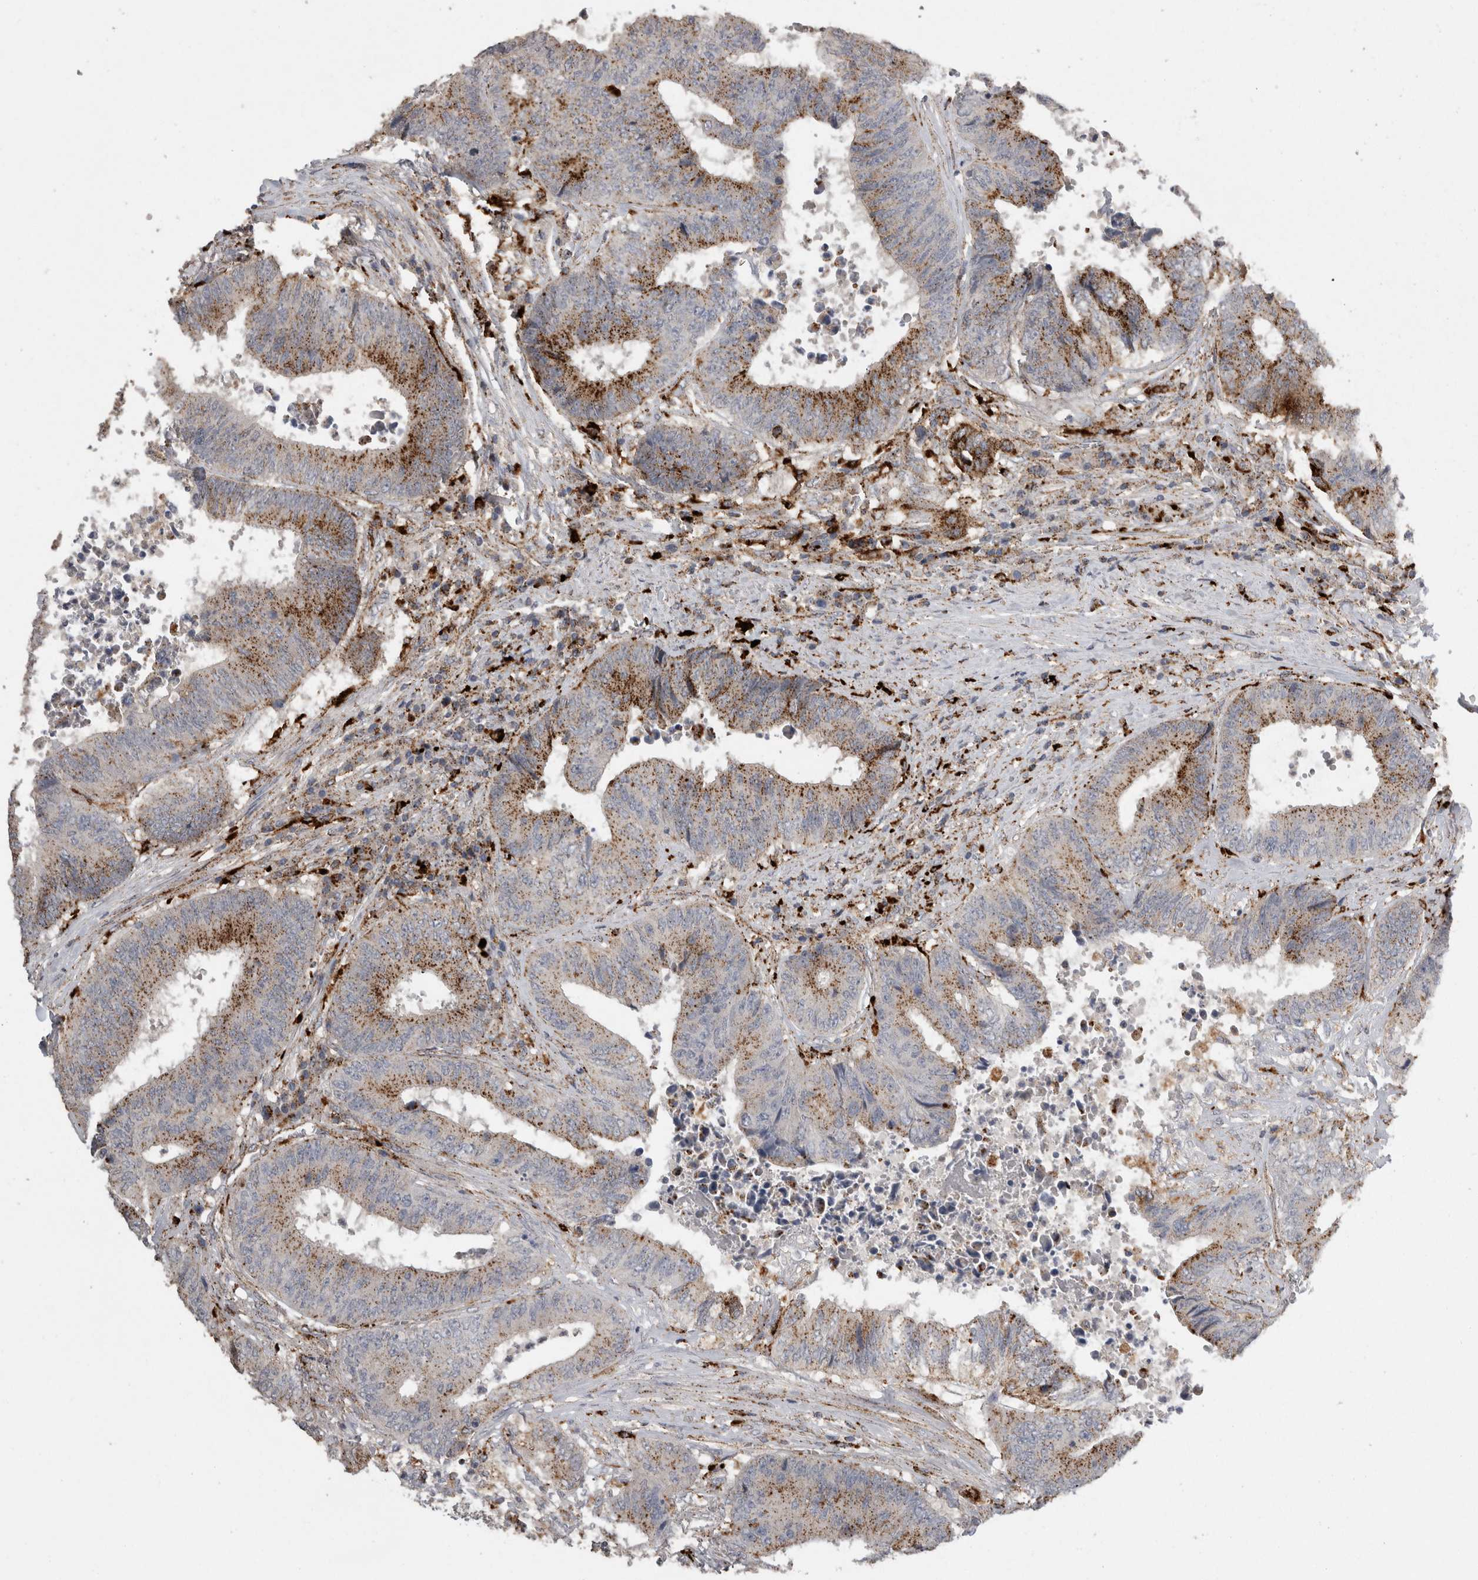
{"staining": {"intensity": "moderate", "quantity": ">75%", "location": "cytoplasmic/membranous"}, "tissue": "colorectal cancer", "cell_type": "Tumor cells", "image_type": "cancer", "snomed": [{"axis": "morphology", "description": "Adenocarcinoma, NOS"}, {"axis": "topography", "description": "Rectum"}], "caption": "Moderate cytoplasmic/membranous positivity for a protein is present in about >75% of tumor cells of colorectal cancer (adenocarcinoma) using immunohistochemistry (IHC).", "gene": "CTSZ", "patient": {"sex": "male", "age": 72}}